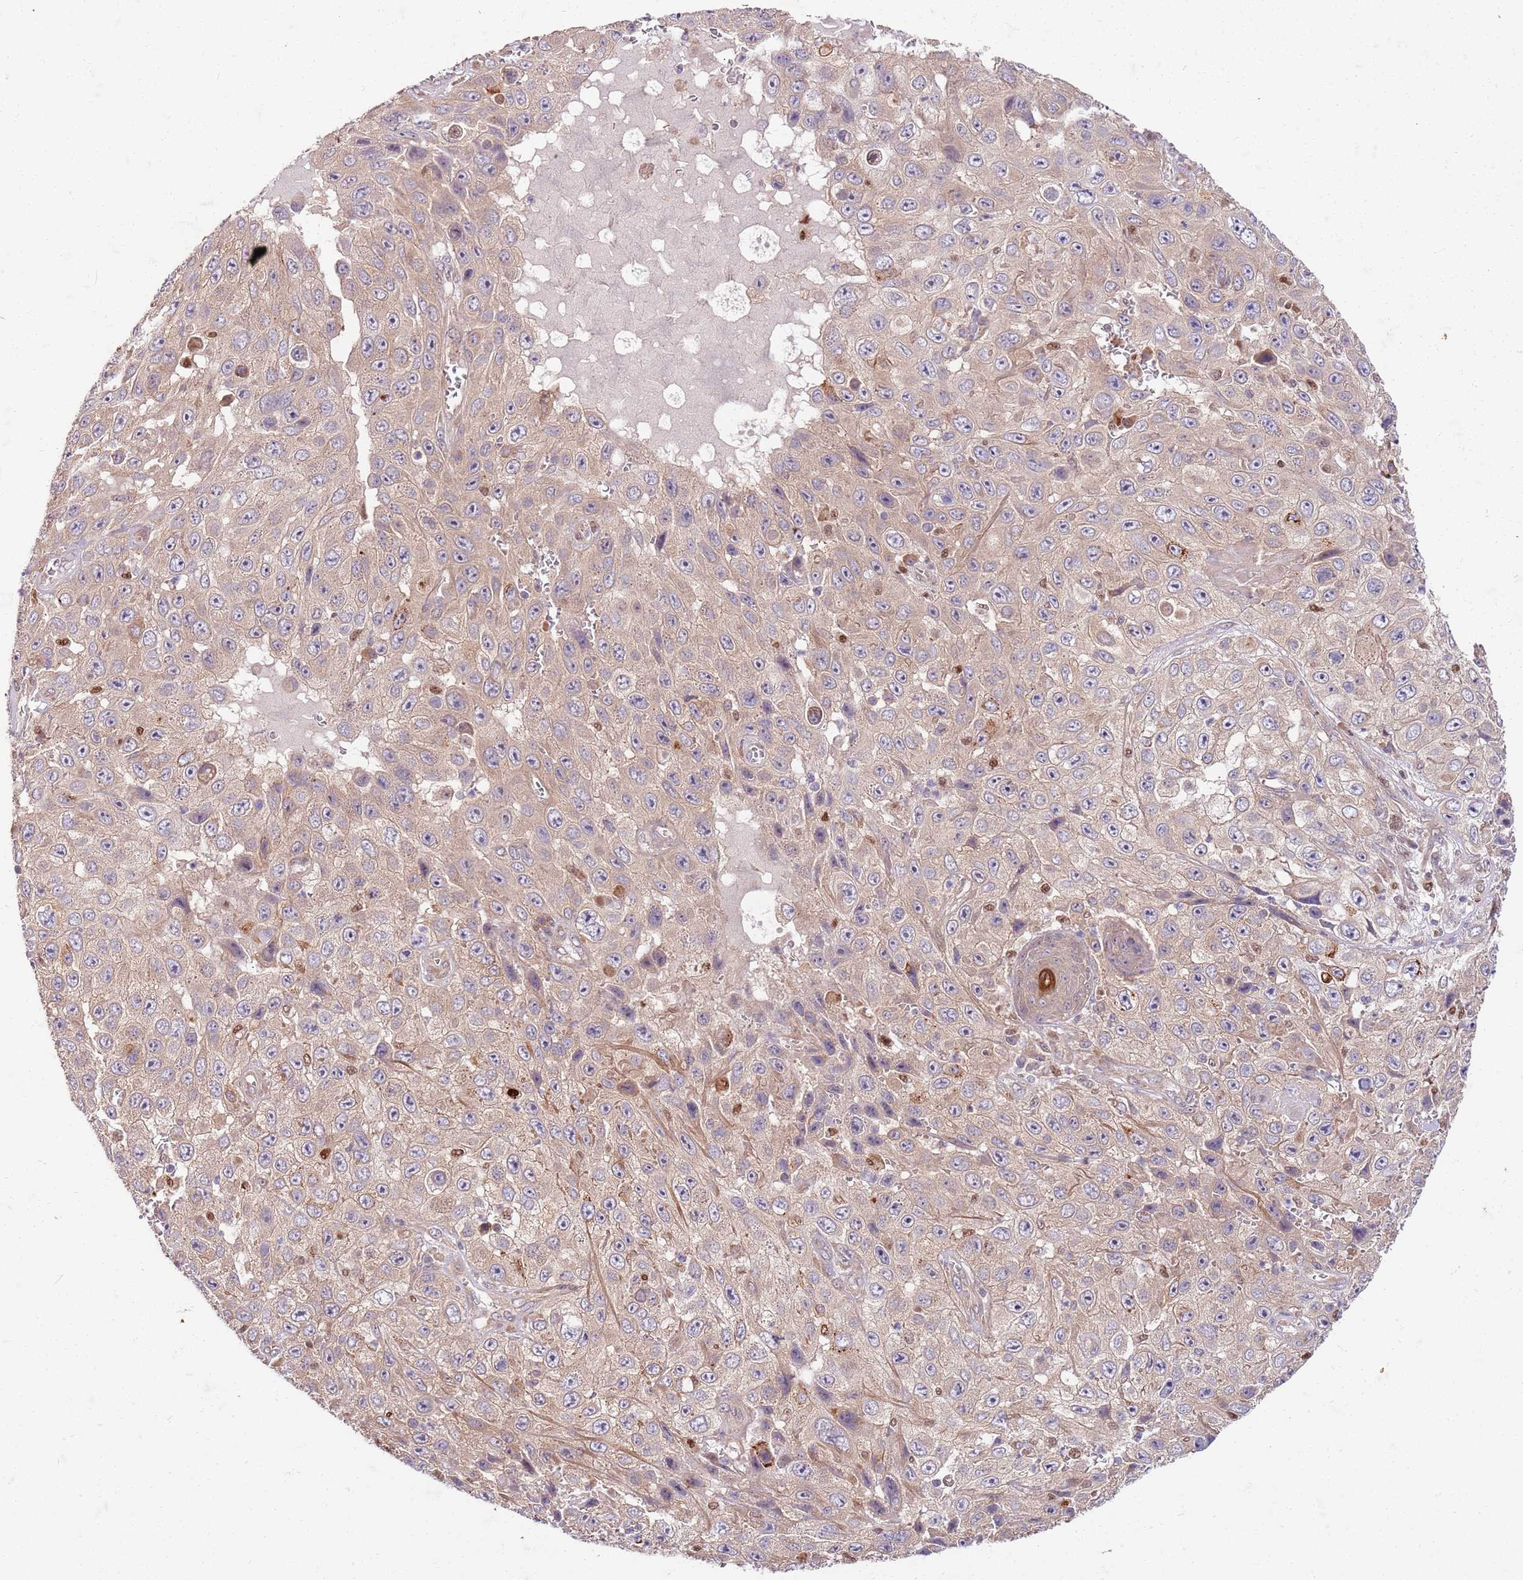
{"staining": {"intensity": "weak", "quantity": "<25%", "location": "cytoplasmic/membranous"}, "tissue": "skin cancer", "cell_type": "Tumor cells", "image_type": "cancer", "snomed": [{"axis": "morphology", "description": "Squamous cell carcinoma, NOS"}, {"axis": "topography", "description": "Skin"}], "caption": "Human squamous cell carcinoma (skin) stained for a protein using IHC displays no positivity in tumor cells.", "gene": "OSBP", "patient": {"sex": "male", "age": 82}}